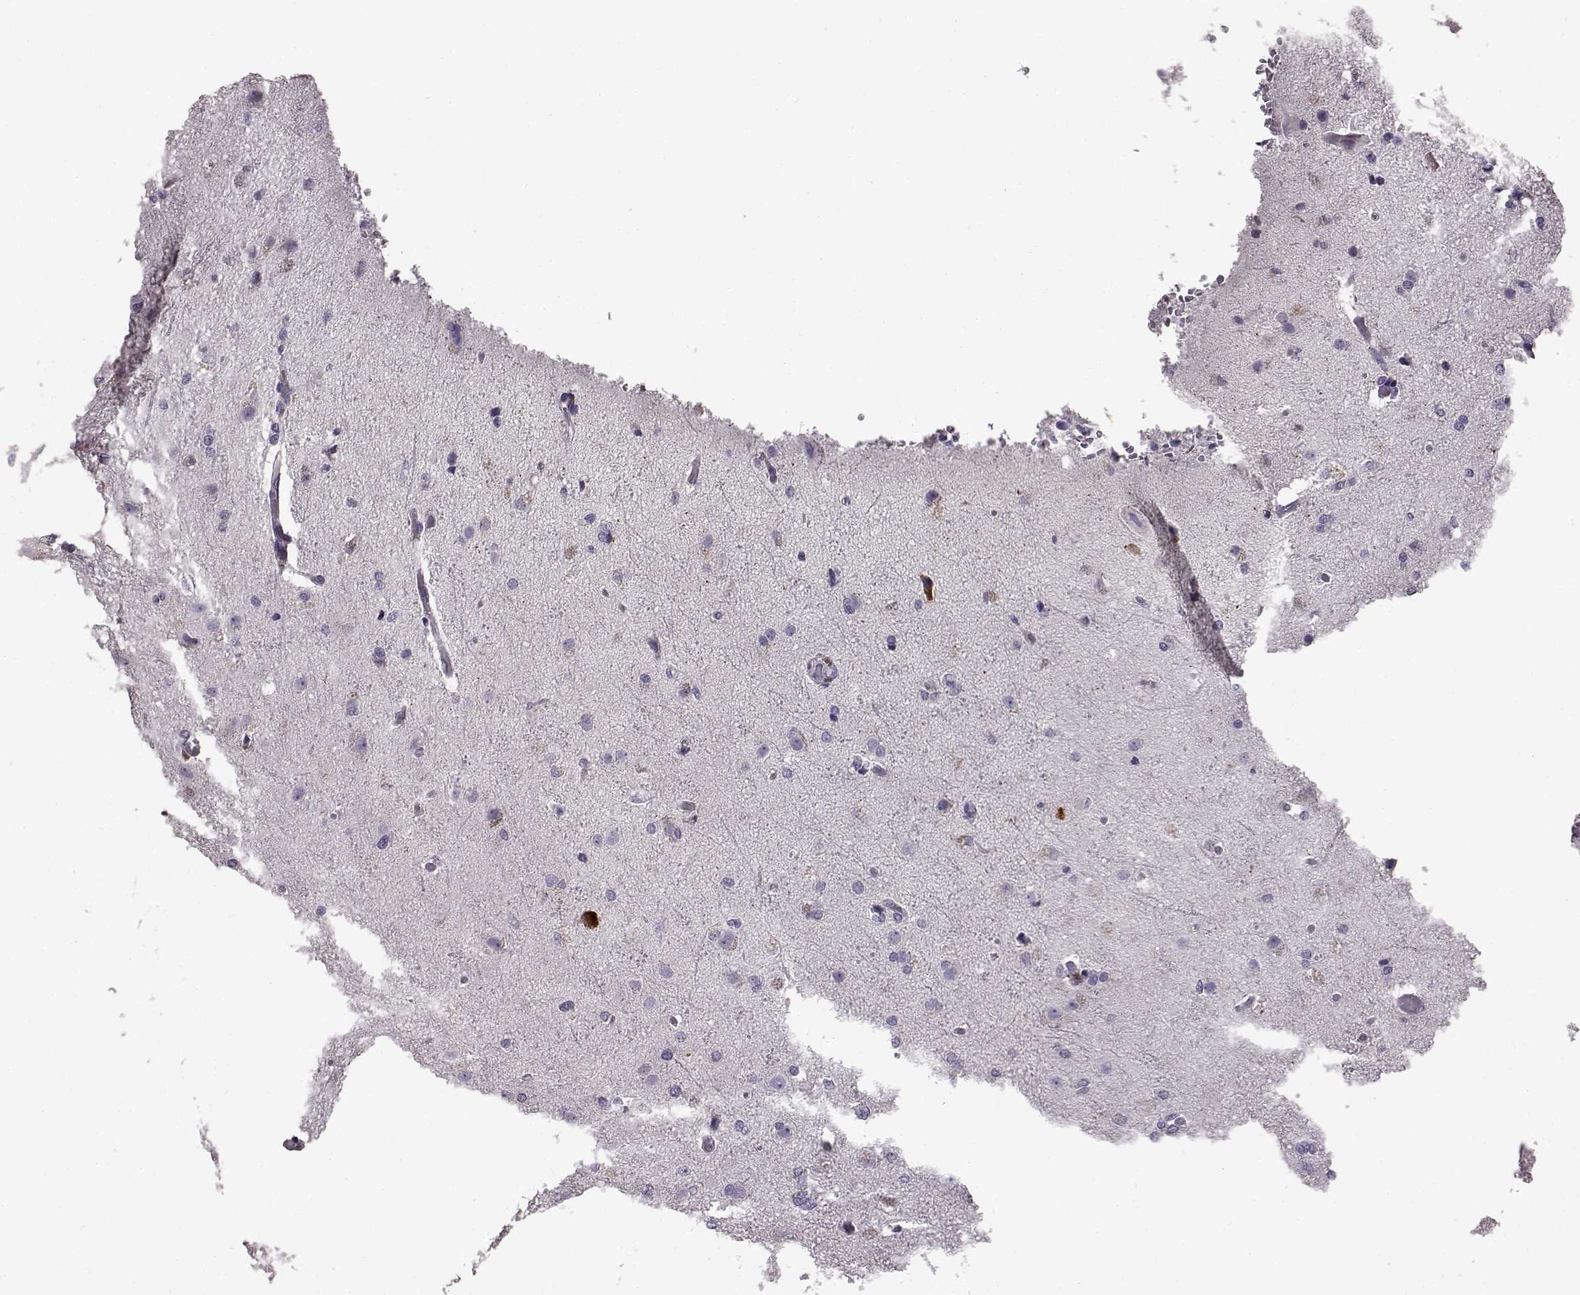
{"staining": {"intensity": "negative", "quantity": "none", "location": "none"}, "tissue": "glioma", "cell_type": "Tumor cells", "image_type": "cancer", "snomed": [{"axis": "morphology", "description": "Glioma, malignant, High grade"}, {"axis": "topography", "description": "Brain"}], "caption": "Immunohistochemistry (IHC) of glioma exhibits no staining in tumor cells.", "gene": "ADGRG2", "patient": {"sex": "male", "age": 68}}